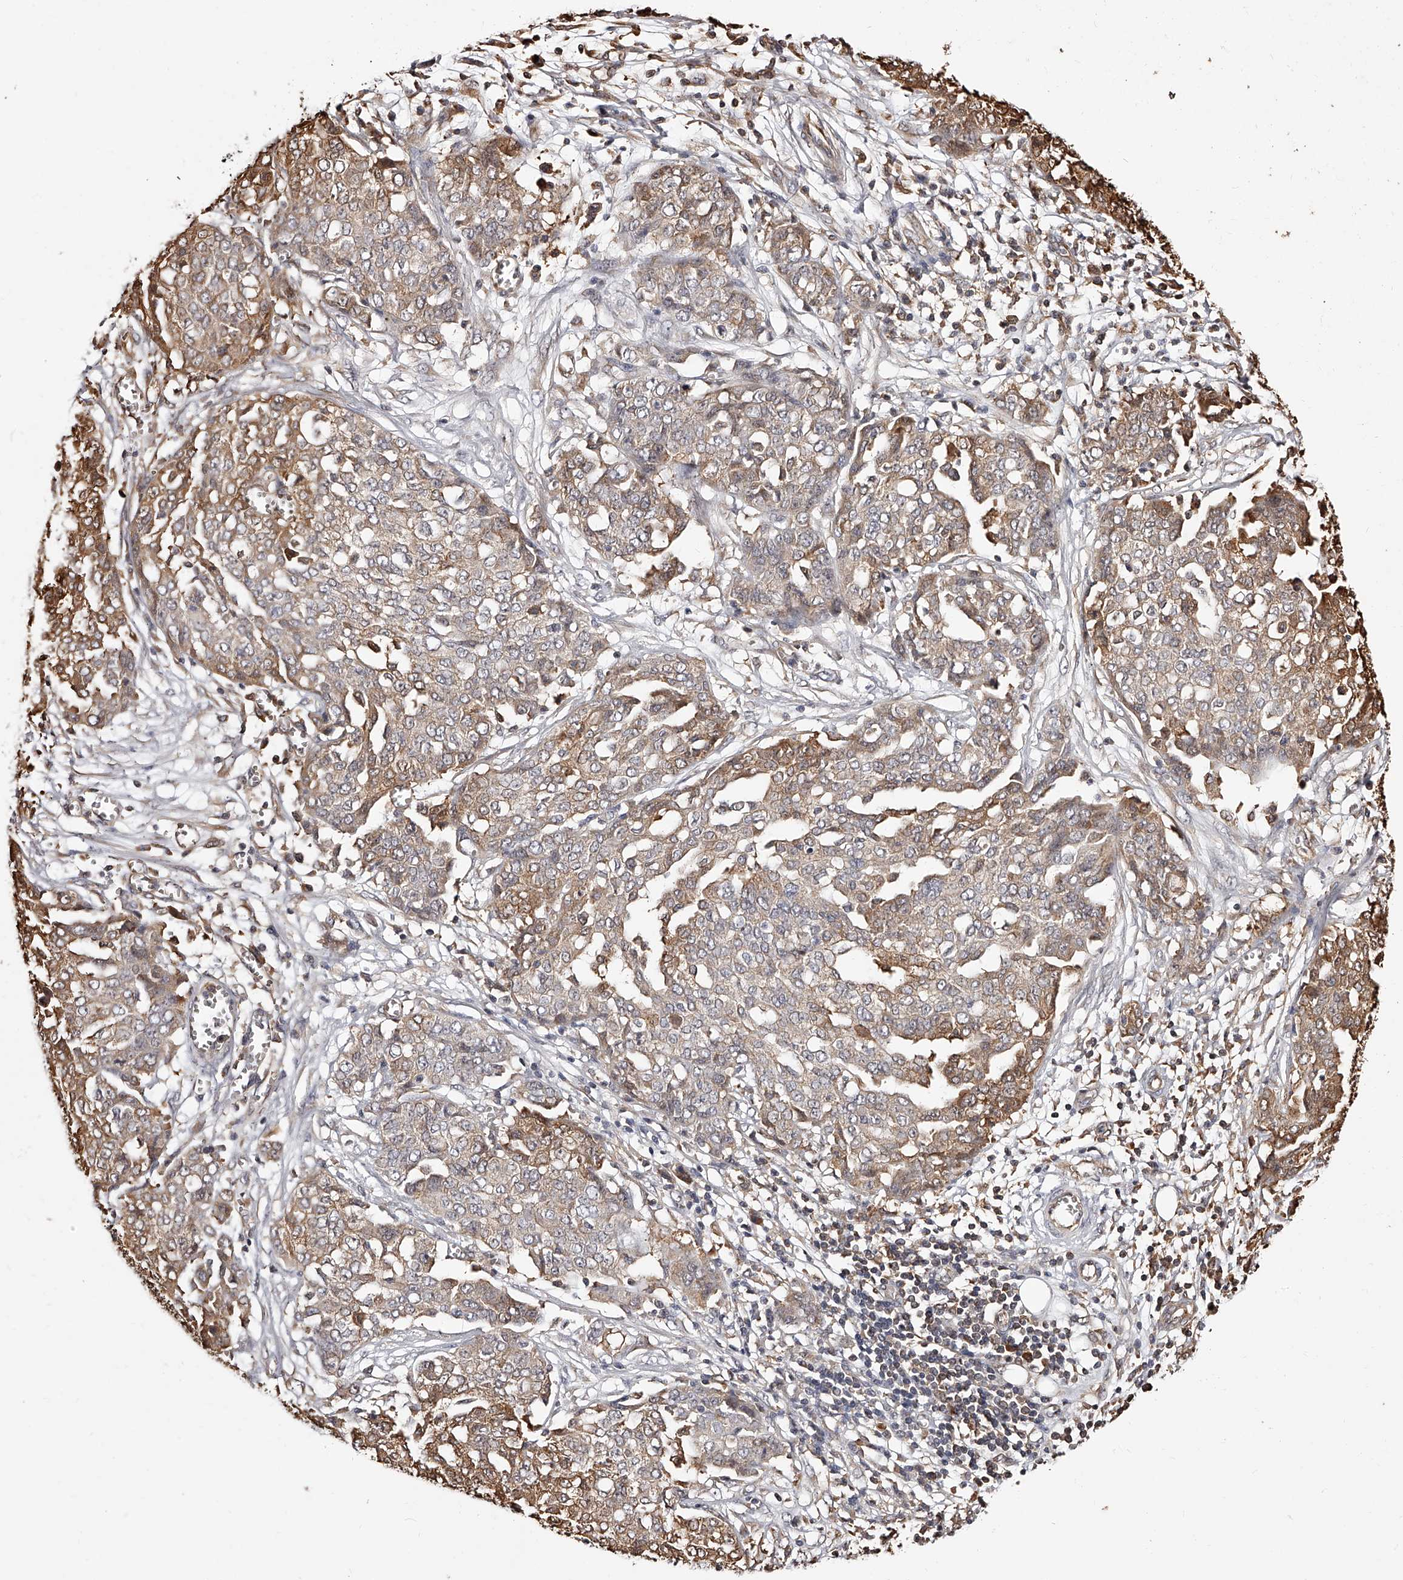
{"staining": {"intensity": "moderate", "quantity": "25%-75%", "location": "cytoplasmic/membranous"}, "tissue": "ovarian cancer", "cell_type": "Tumor cells", "image_type": "cancer", "snomed": [{"axis": "morphology", "description": "Cystadenocarcinoma, serous, NOS"}, {"axis": "topography", "description": "Soft tissue"}, {"axis": "topography", "description": "Ovary"}], "caption": "This image demonstrates serous cystadenocarcinoma (ovarian) stained with immunohistochemistry (IHC) to label a protein in brown. The cytoplasmic/membranous of tumor cells show moderate positivity for the protein. Nuclei are counter-stained blue.", "gene": "ZNF582", "patient": {"sex": "female", "age": 57}}